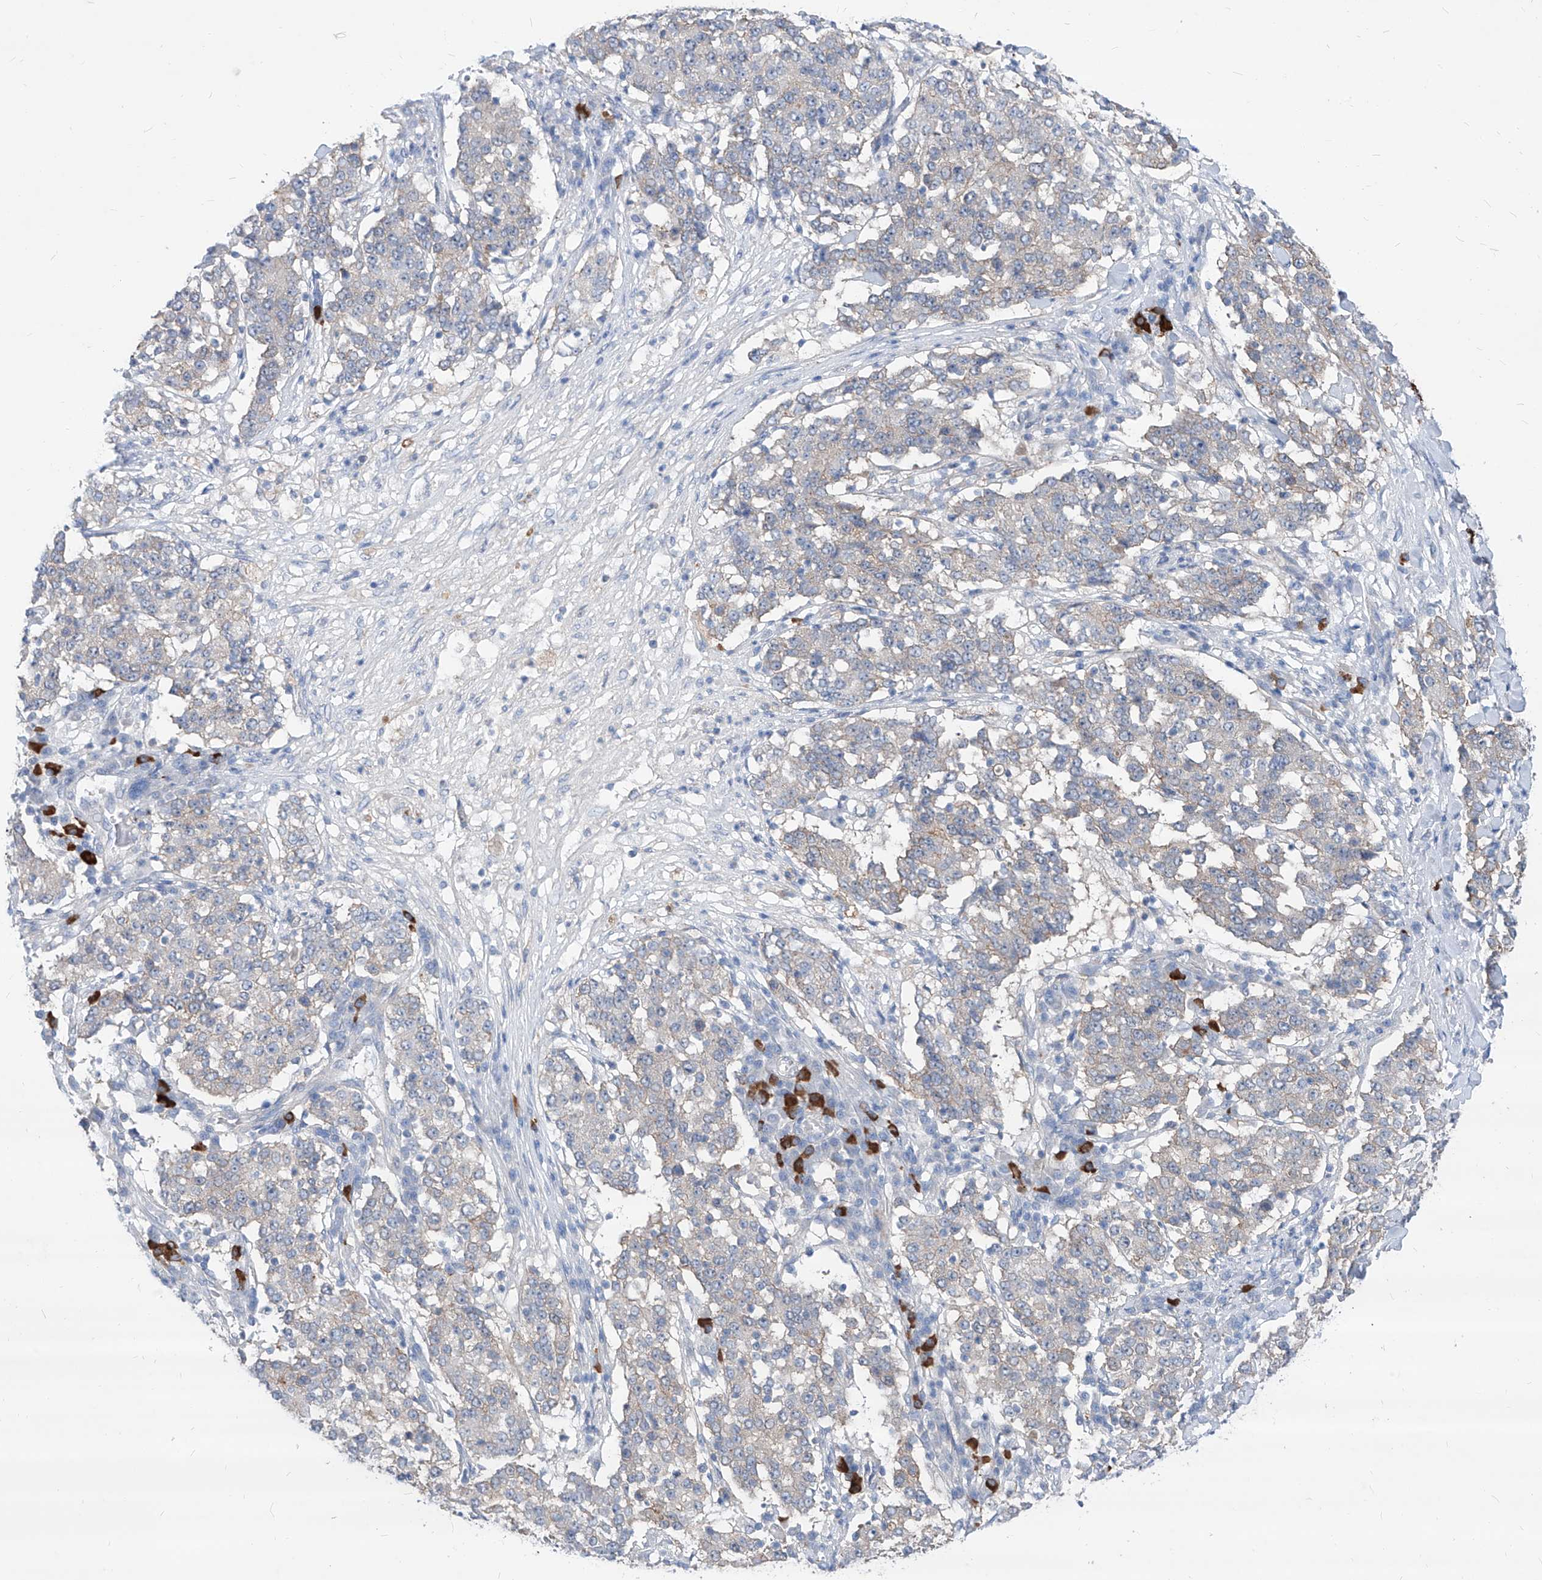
{"staining": {"intensity": "negative", "quantity": "none", "location": "none"}, "tissue": "stomach cancer", "cell_type": "Tumor cells", "image_type": "cancer", "snomed": [{"axis": "morphology", "description": "Adenocarcinoma, NOS"}, {"axis": "topography", "description": "Stomach"}], "caption": "IHC photomicrograph of neoplastic tissue: human stomach adenocarcinoma stained with DAB (3,3'-diaminobenzidine) demonstrates no significant protein positivity in tumor cells.", "gene": "AKAP10", "patient": {"sex": "male", "age": 59}}